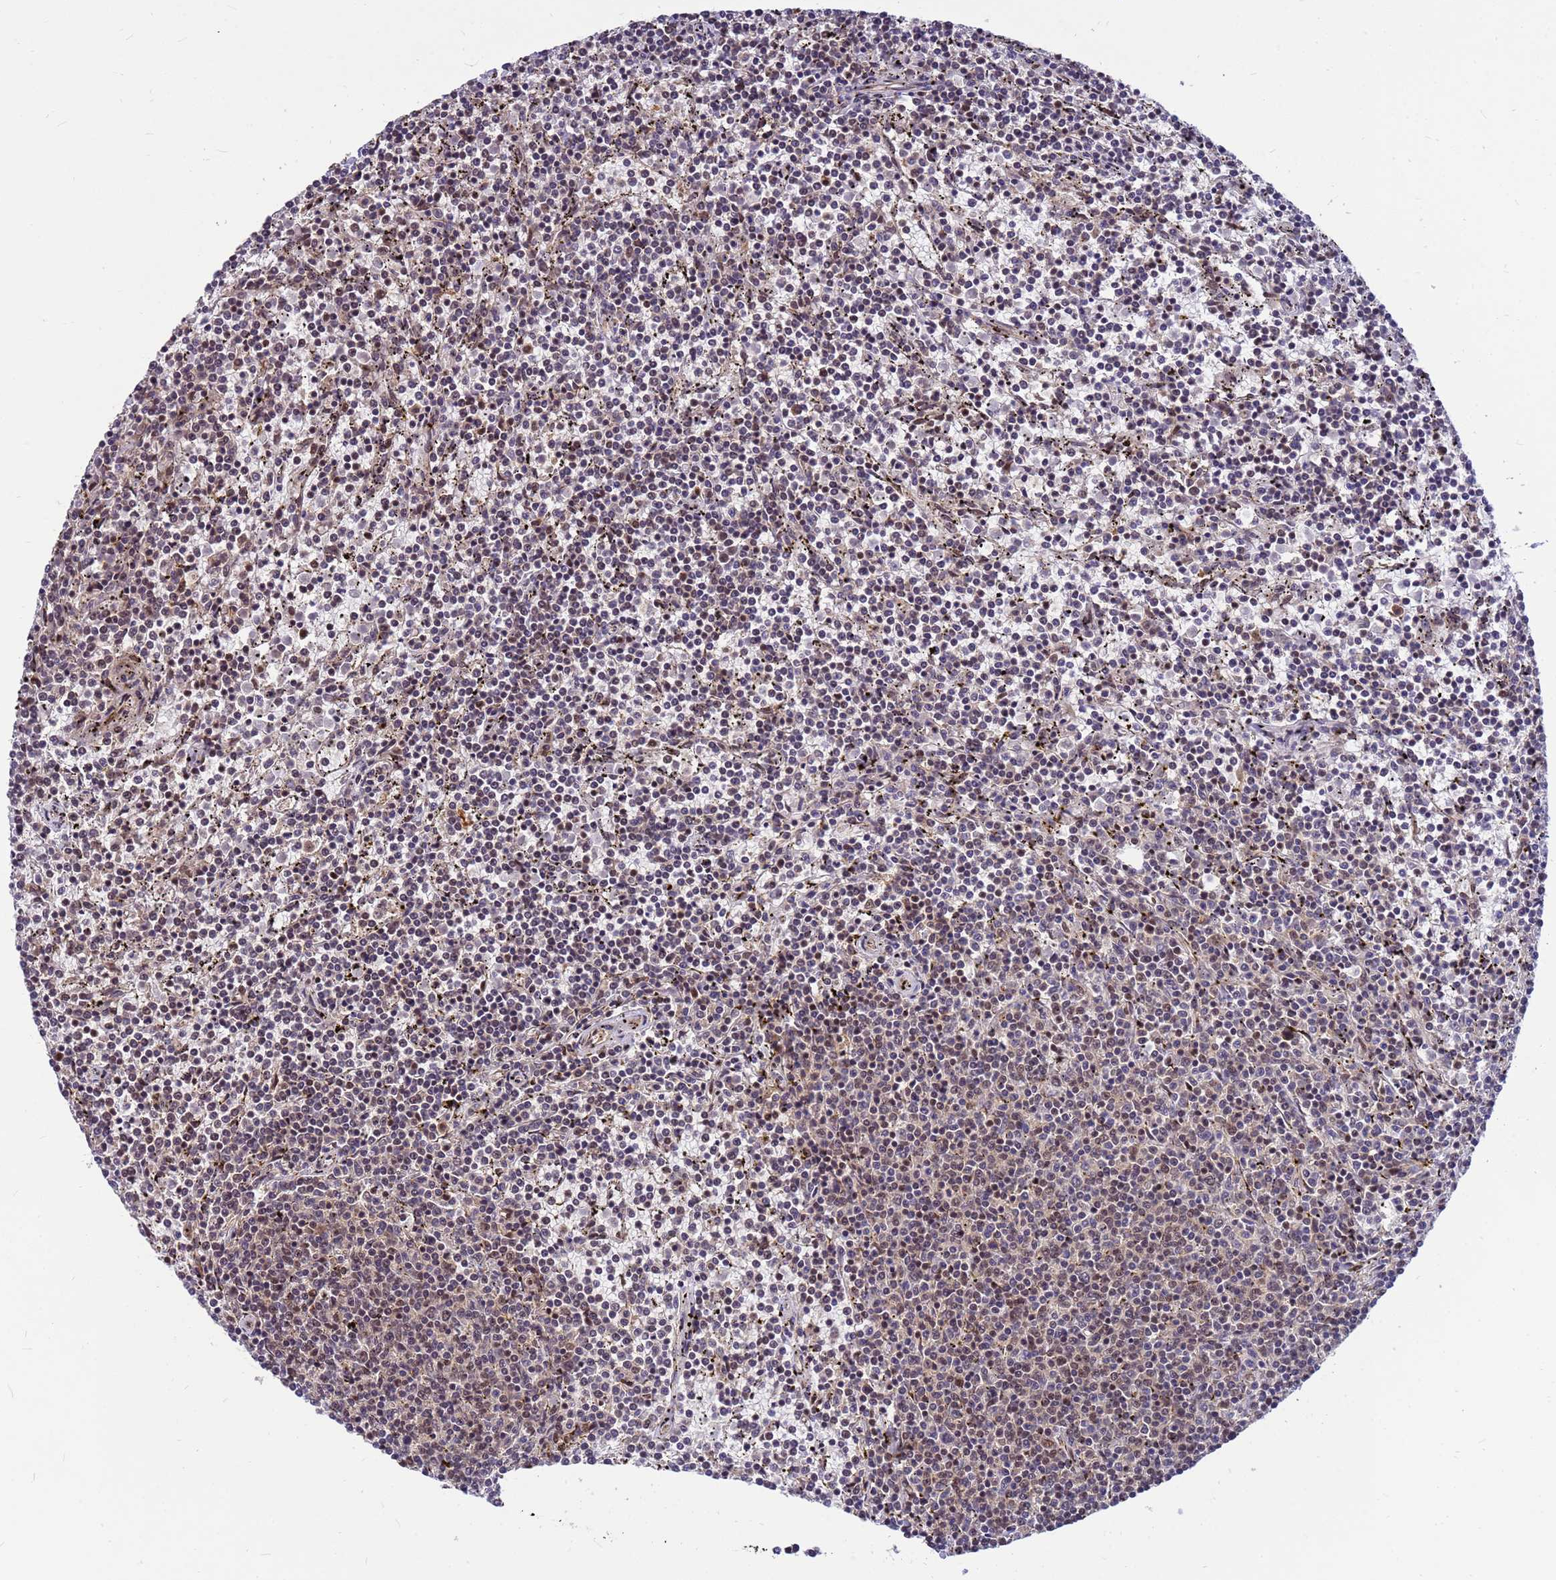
{"staining": {"intensity": "weak", "quantity": "25%-75%", "location": "nuclear"}, "tissue": "lymphoma", "cell_type": "Tumor cells", "image_type": "cancer", "snomed": [{"axis": "morphology", "description": "Malignant lymphoma, non-Hodgkin's type, Low grade"}, {"axis": "topography", "description": "Spleen"}], "caption": "High-magnification brightfield microscopy of low-grade malignant lymphoma, non-Hodgkin's type stained with DAB (3,3'-diaminobenzidine) (brown) and counterstained with hematoxylin (blue). tumor cells exhibit weak nuclear expression is identified in approximately25%-75% of cells.", "gene": "NCBP2", "patient": {"sex": "female", "age": 50}}